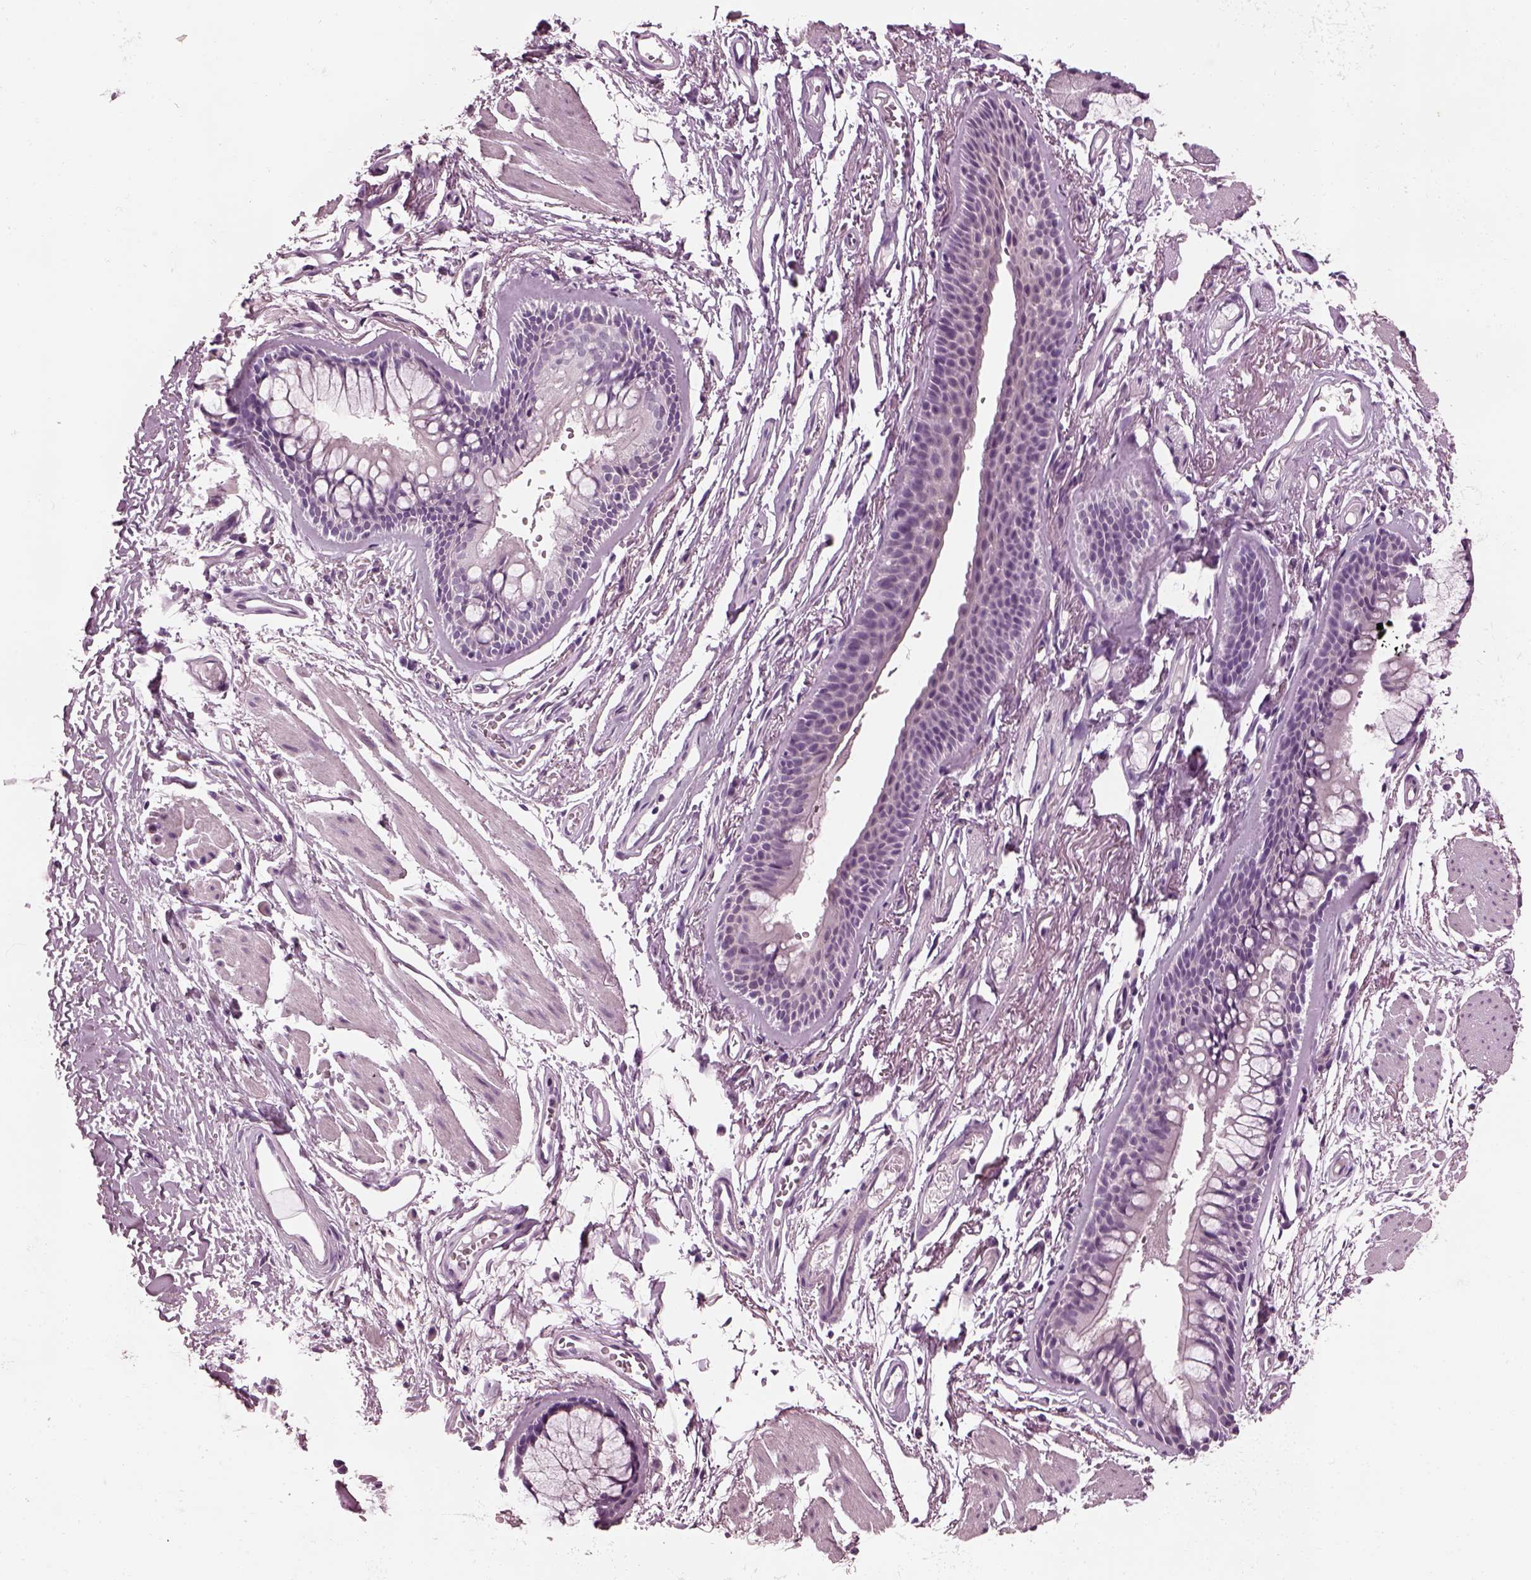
{"staining": {"intensity": "negative", "quantity": "none", "location": "none"}, "tissue": "soft tissue", "cell_type": "Fibroblasts", "image_type": "normal", "snomed": [{"axis": "morphology", "description": "Normal tissue, NOS"}, {"axis": "topography", "description": "Cartilage tissue"}, {"axis": "topography", "description": "Bronchus"}], "caption": "IHC of normal human soft tissue reveals no expression in fibroblasts.", "gene": "SLC6A17", "patient": {"sex": "female", "age": 79}}